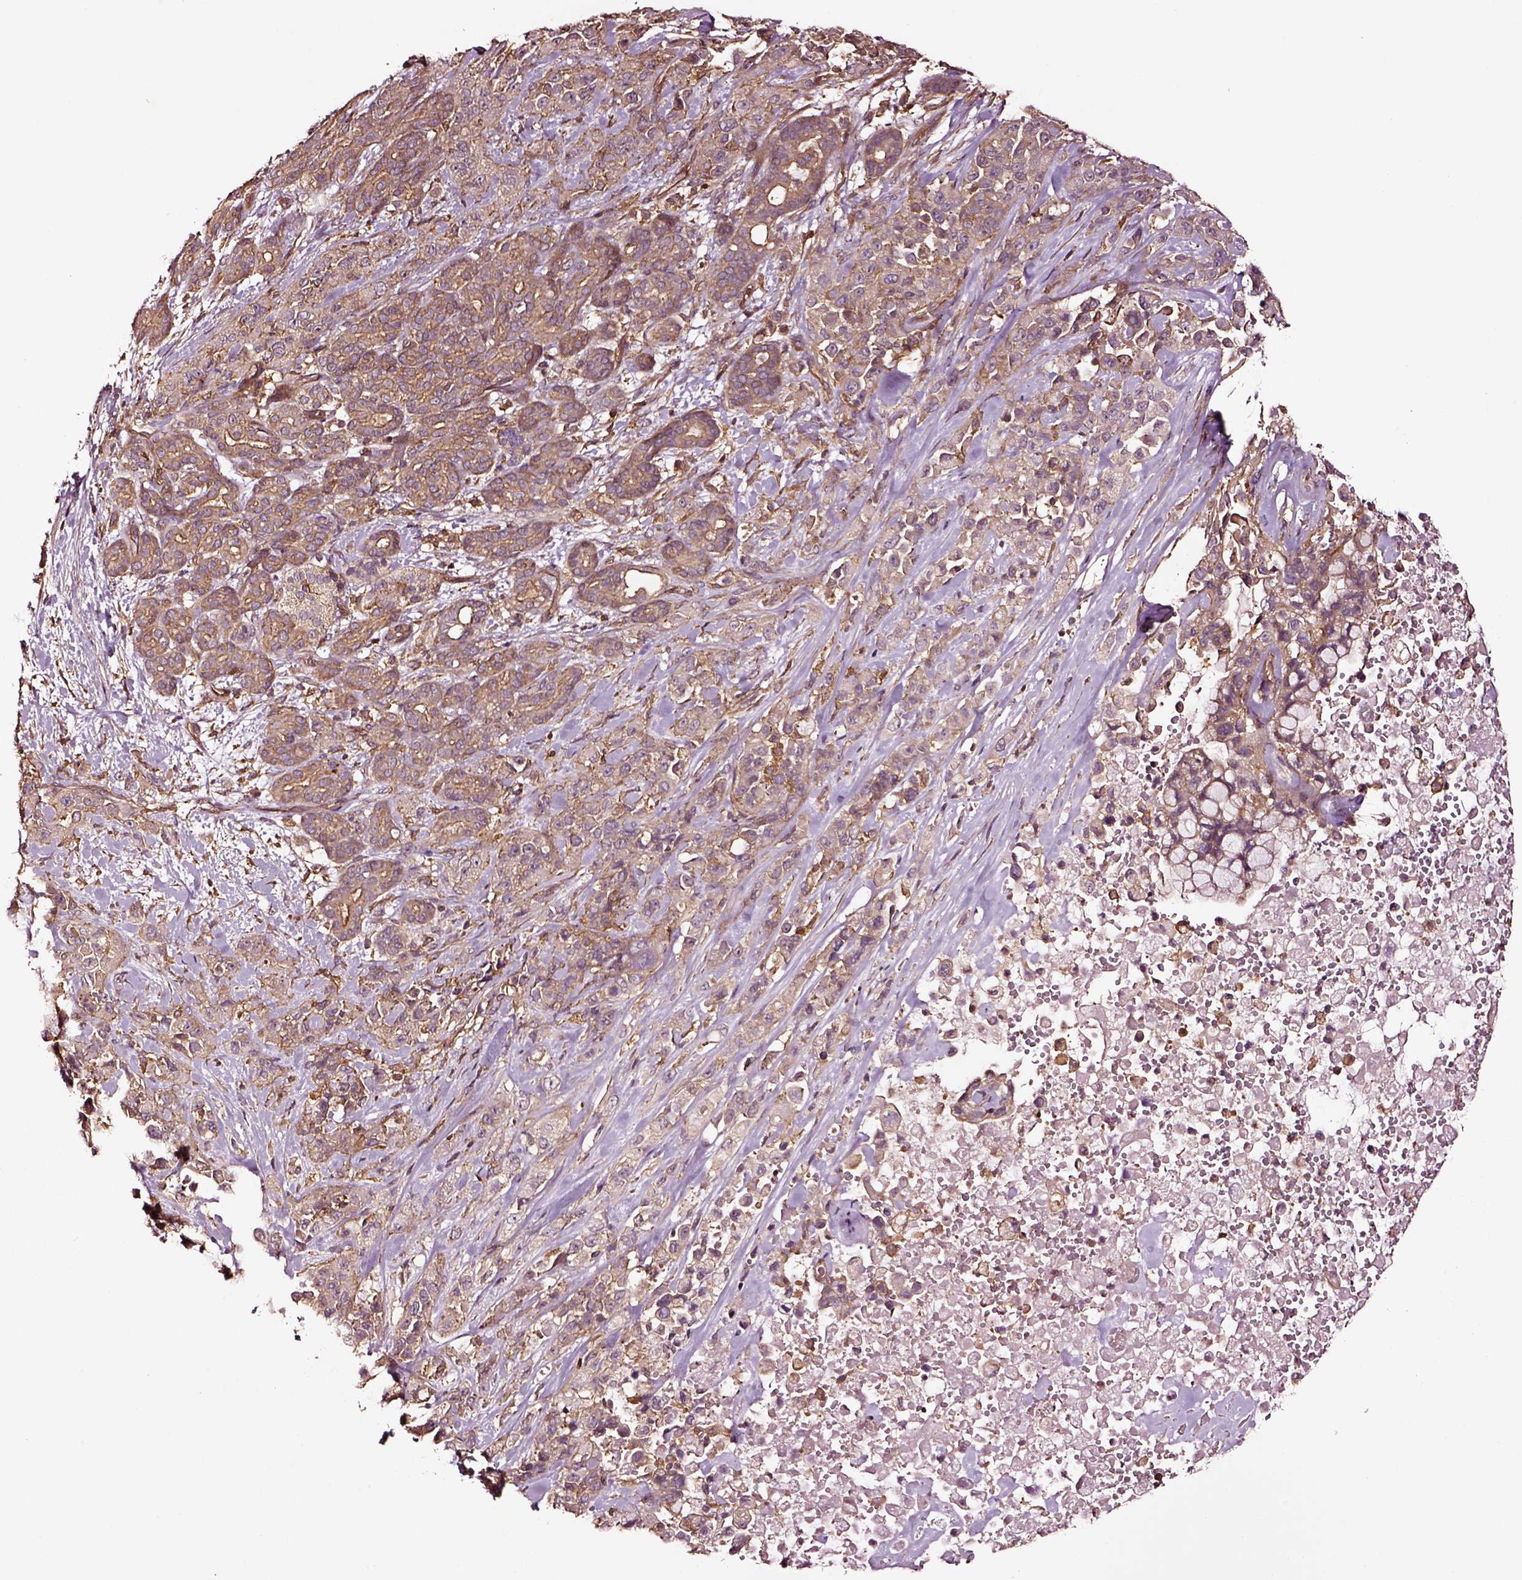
{"staining": {"intensity": "moderate", "quantity": ">75%", "location": "cytoplasmic/membranous"}, "tissue": "pancreatic cancer", "cell_type": "Tumor cells", "image_type": "cancer", "snomed": [{"axis": "morphology", "description": "Adenocarcinoma, NOS"}, {"axis": "topography", "description": "Pancreas"}], "caption": "Pancreatic adenocarcinoma stained with DAB (3,3'-diaminobenzidine) immunohistochemistry displays medium levels of moderate cytoplasmic/membranous expression in approximately >75% of tumor cells. (brown staining indicates protein expression, while blue staining denotes nuclei).", "gene": "RASSF5", "patient": {"sex": "male", "age": 44}}